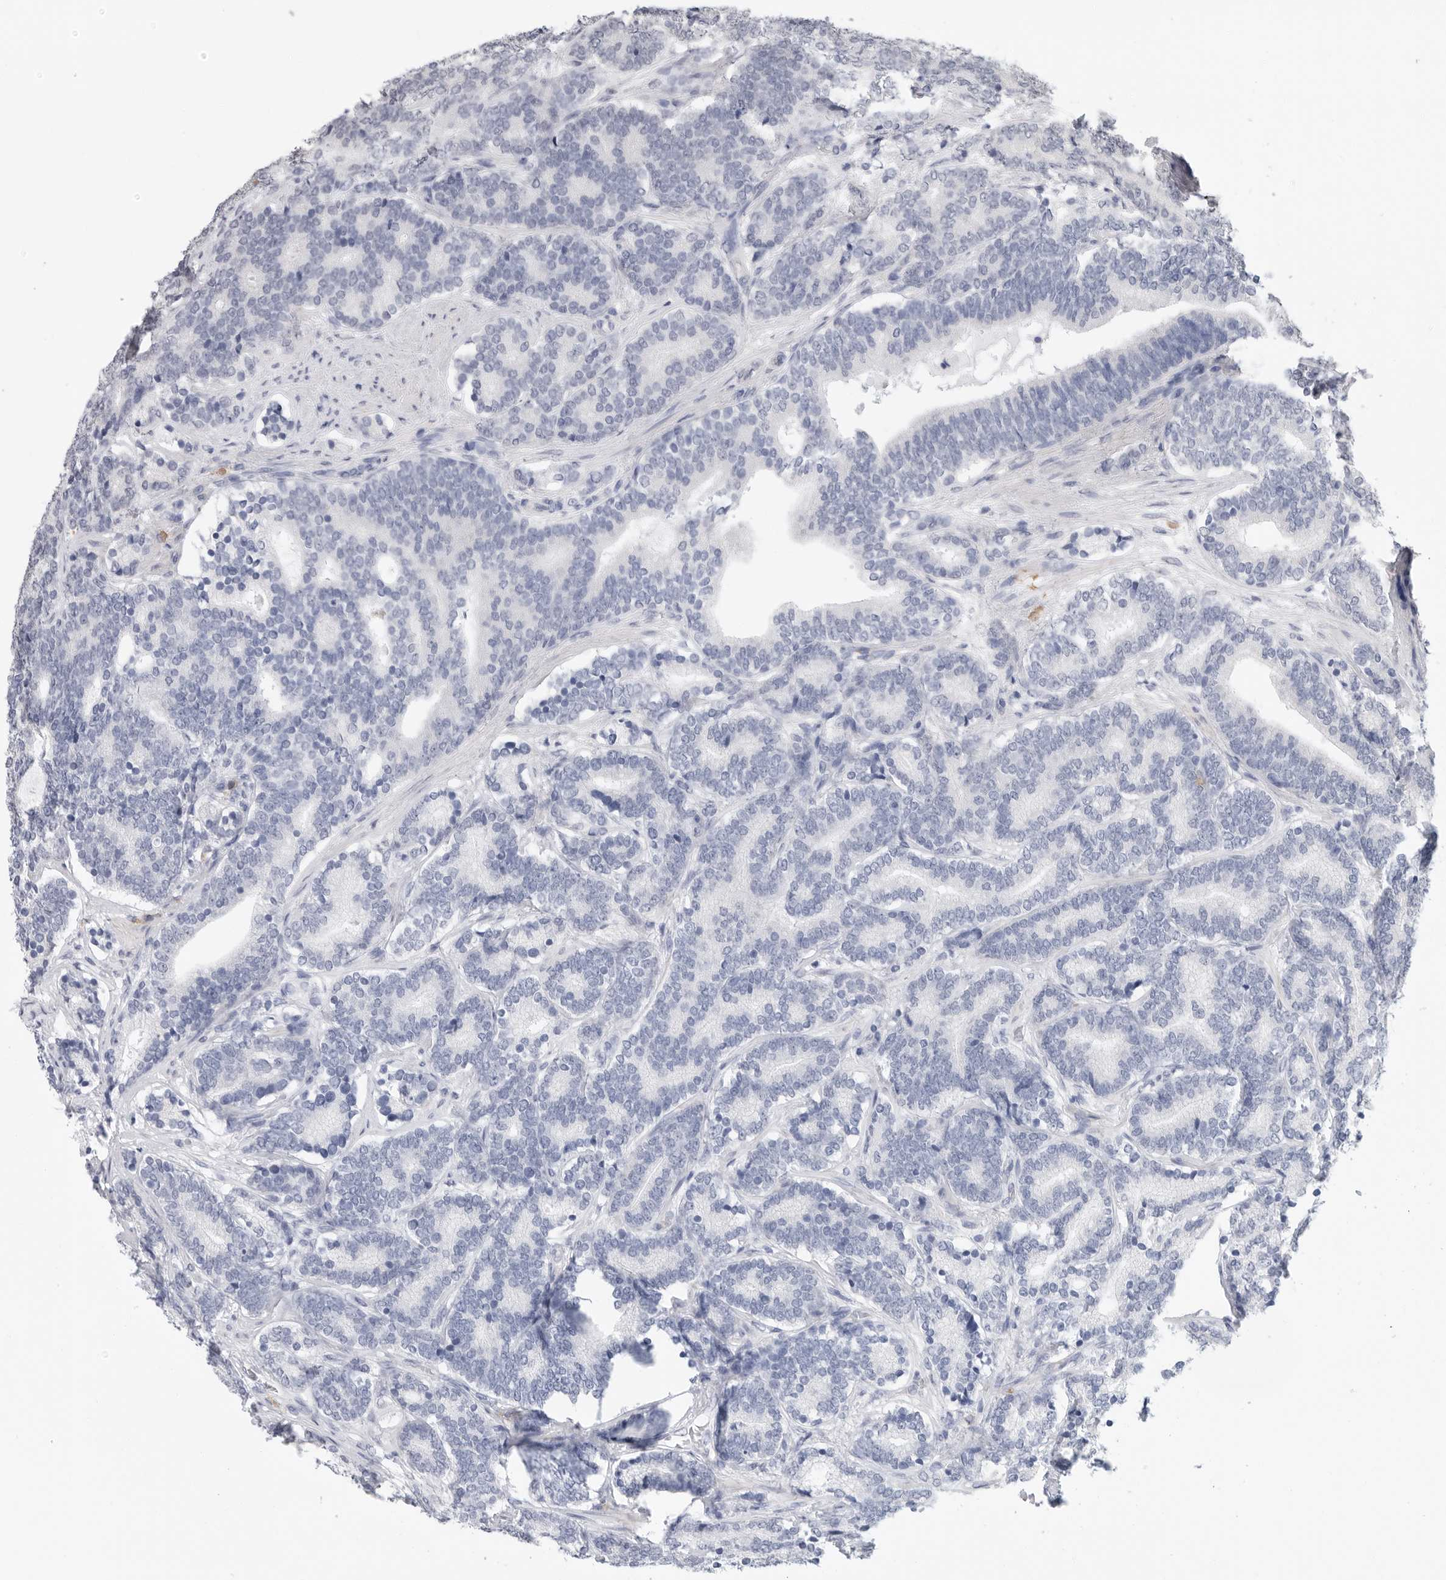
{"staining": {"intensity": "negative", "quantity": "none", "location": "none"}, "tissue": "prostate cancer", "cell_type": "Tumor cells", "image_type": "cancer", "snomed": [{"axis": "morphology", "description": "Adenocarcinoma, High grade"}, {"axis": "topography", "description": "Prostate"}], "caption": "DAB (3,3'-diaminobenzidine) immunohistochemical staining of human prostate high-grade adenocarcinoma demonstrates no significant expression in tumor cells.", "gene": "ARHGEF10", "patient": {"sex": "male", "age": 55}}